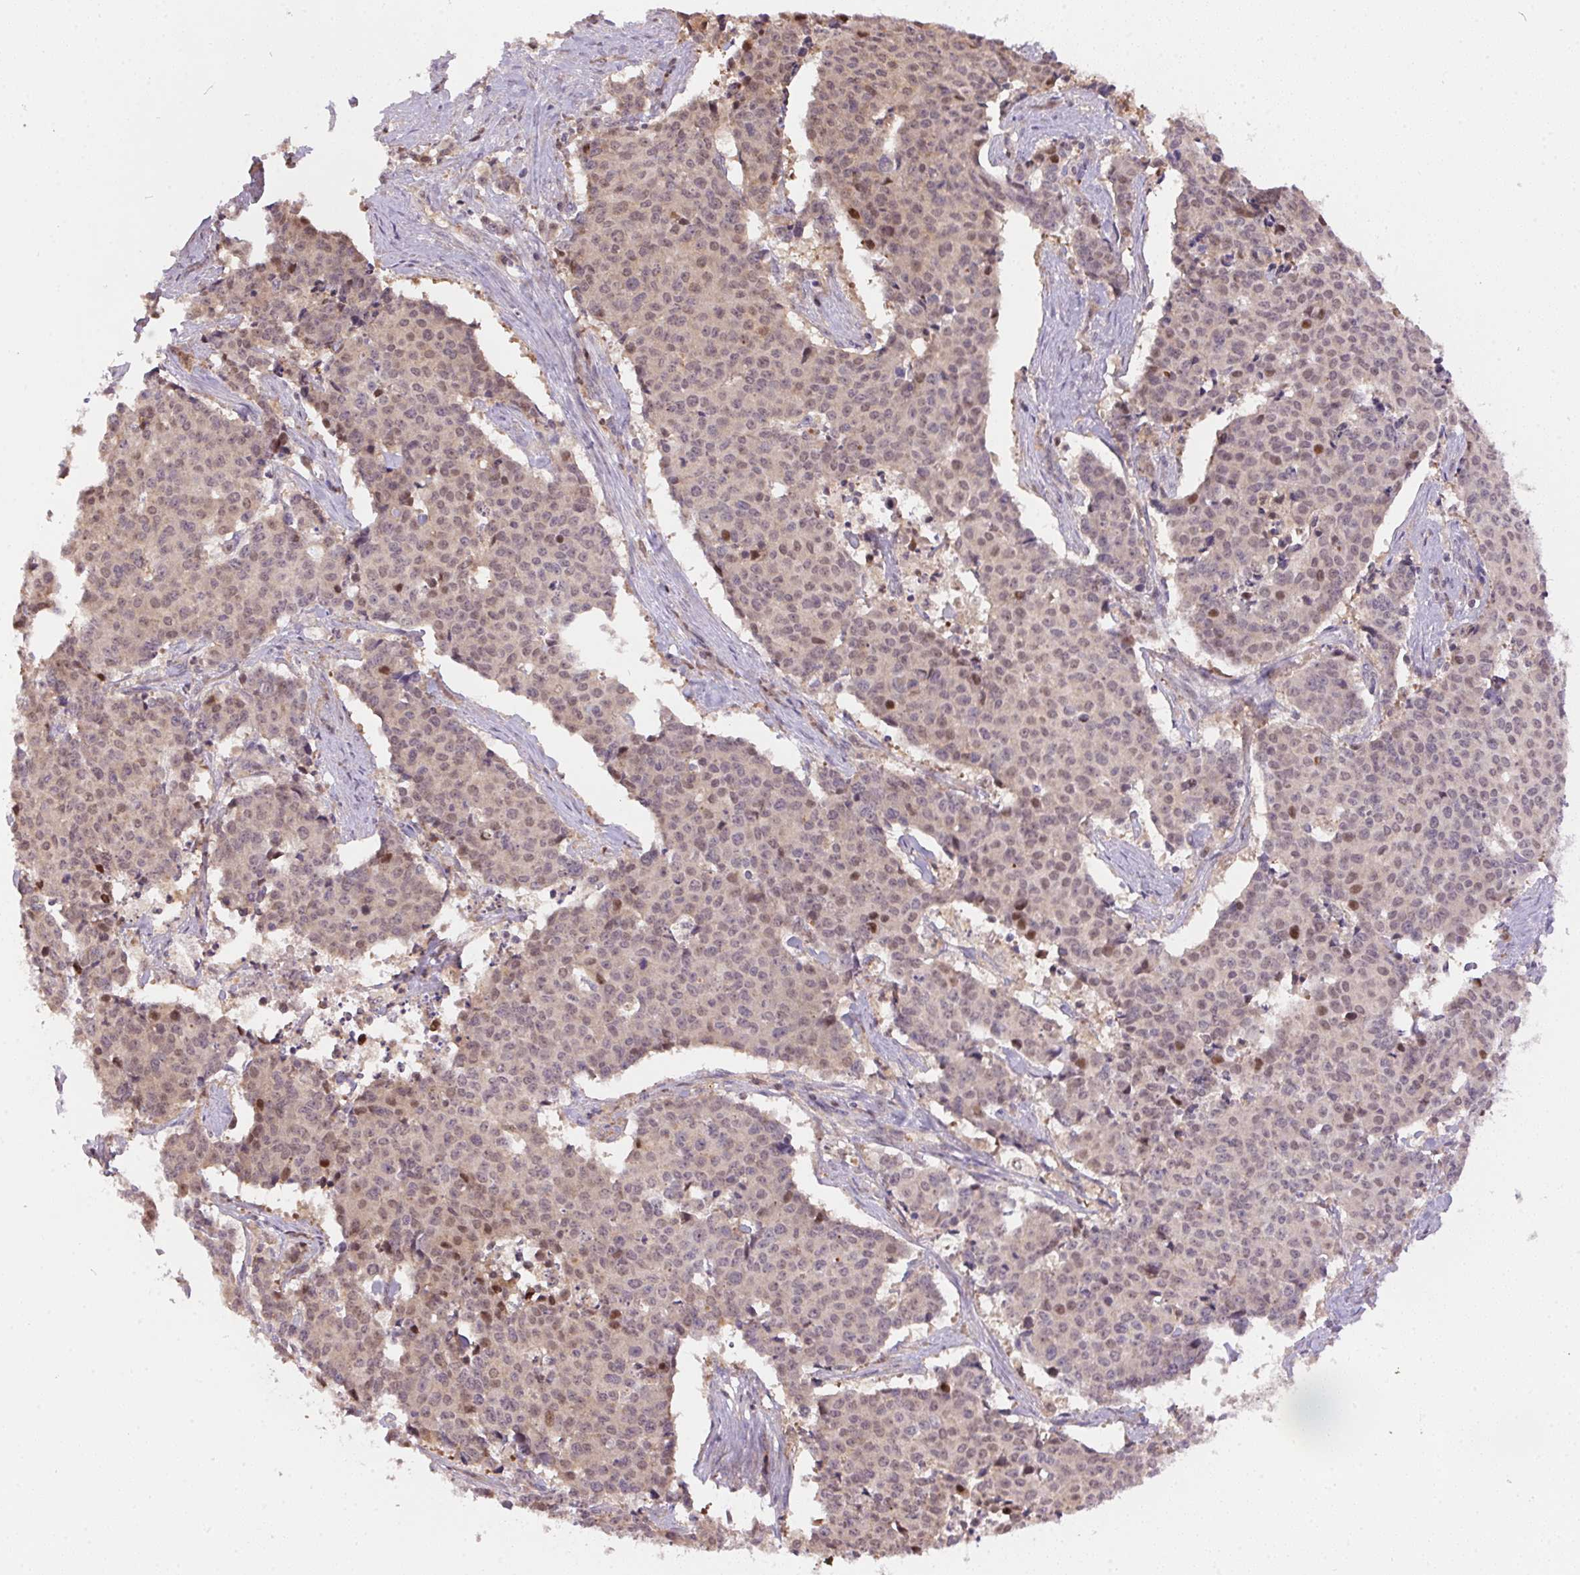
{"staining": {"intensity": "weak", "quantity": "<25%", "location": "cytoplasmic/membranous,nuclear"}, "tissue": "cervical cancer", "cell_type": "Tumor cells", "image_type": "cancer", "snomed": [{"axis": "morphology", "description": "Squamous cell carcinoma, NOS"}, {"axis": "topography", "description": "Cervix"}], "caption": "A high-resolution image shows immunohistochemistry (IHC) staining of squamous cell carcinoma (cervical), which demonstrates no significant positivity in tumor cells.", "gene": "NUDT16", "patient": {"sex": "female", "age": 28}}